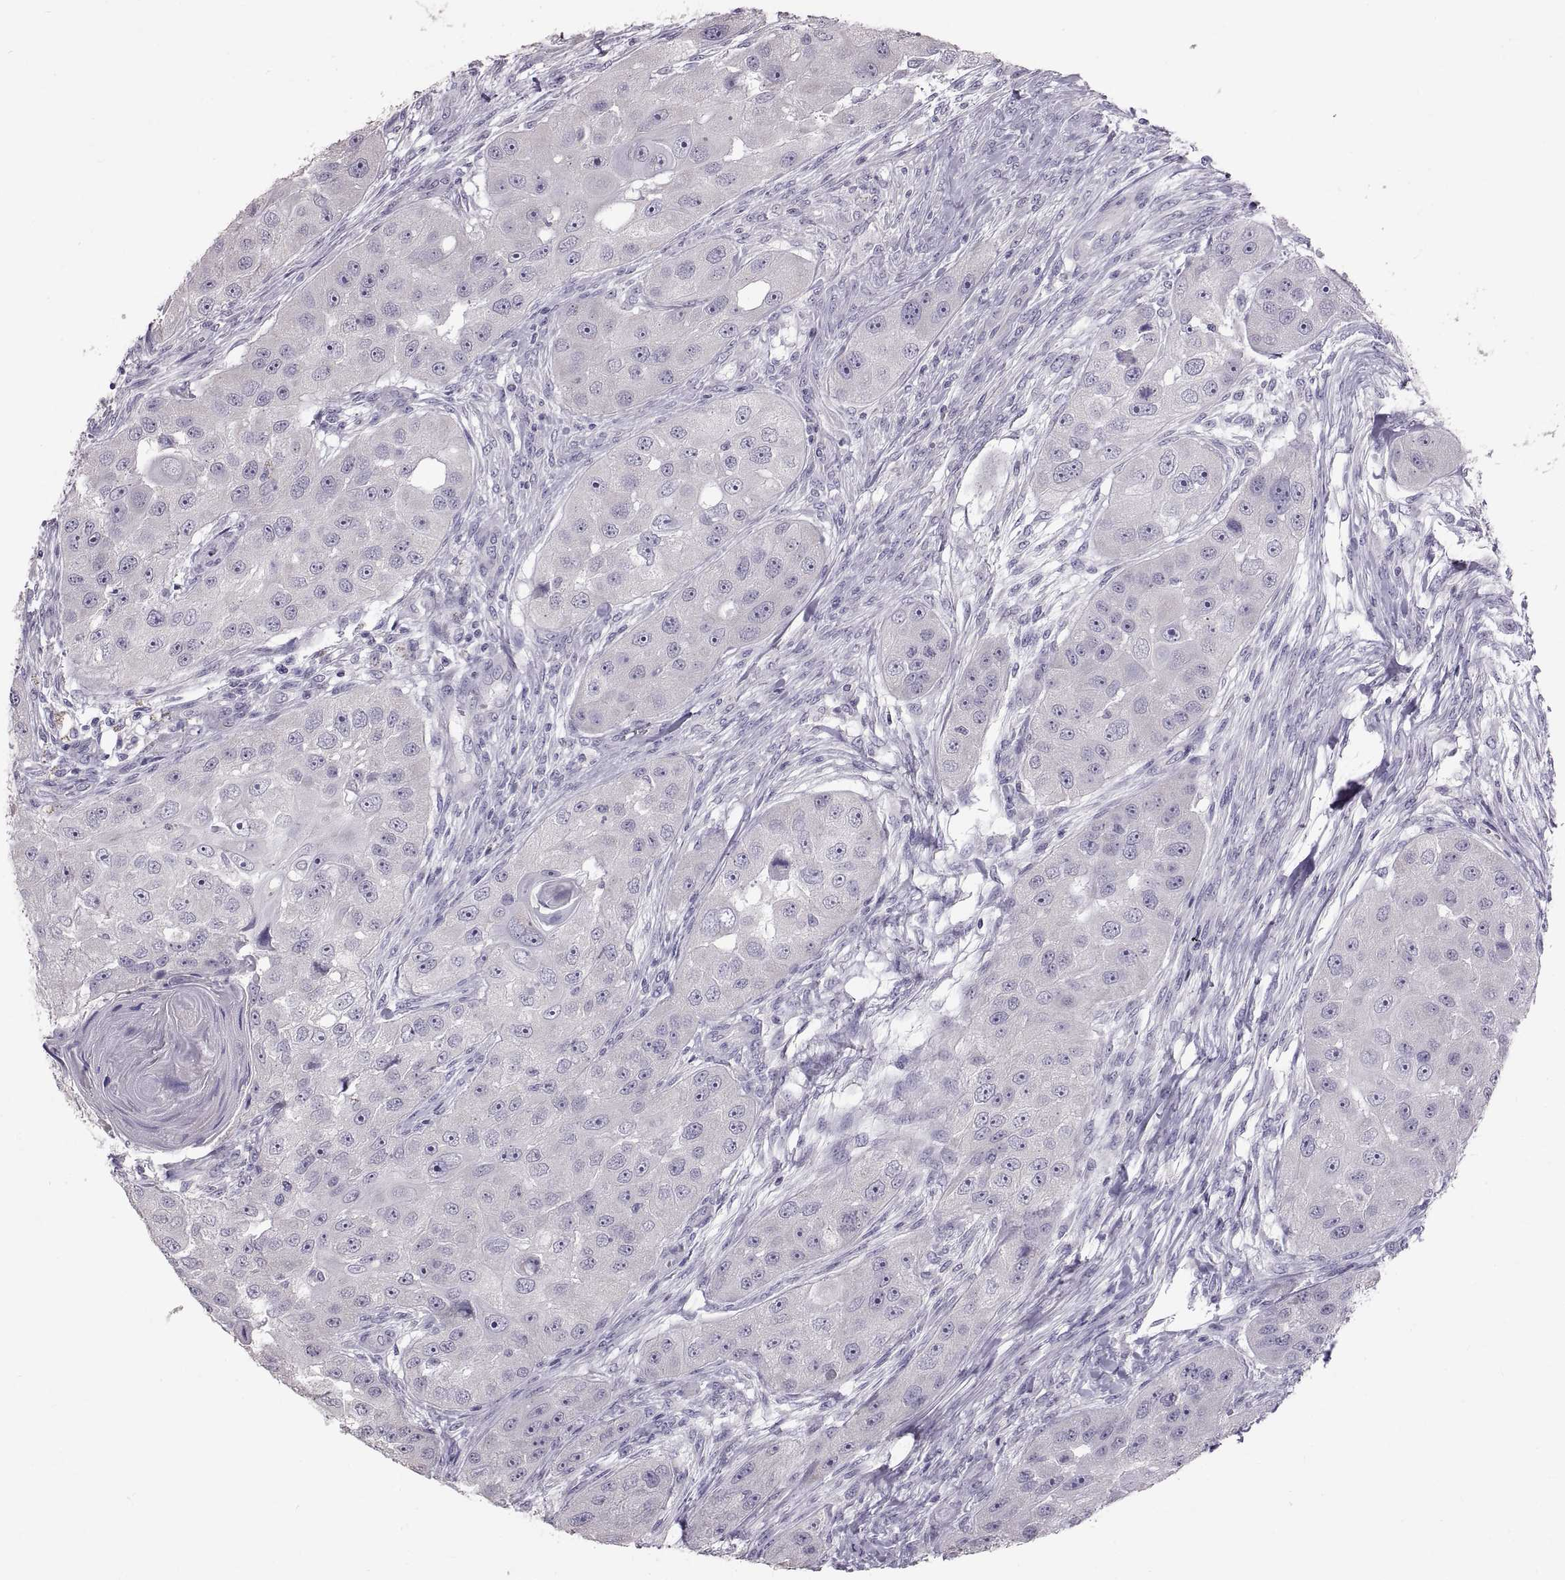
{"staining": {"intensity": "negative", "quantity": "none", "location": "none"}, "tissue": "head and neck cancer", "cell_type": "Tumor cells", "image_type": "cancer", "snomed": [{"axis": "morphology", "description": "Squamous cell carcinoma, NOS"}, {"axis": "topography", "description": "Head-Neck"}], "caption": "IHC micrograph of neoplastic tissue: head and neck cancer (squamous cell carcinoma) stained with DAB (3,3'-diaminobenzidine) demonstrates no significant protein staining in tumor cells.", "gene": "WBP2NL", "patient": {"sex": "male", "age": 51}}